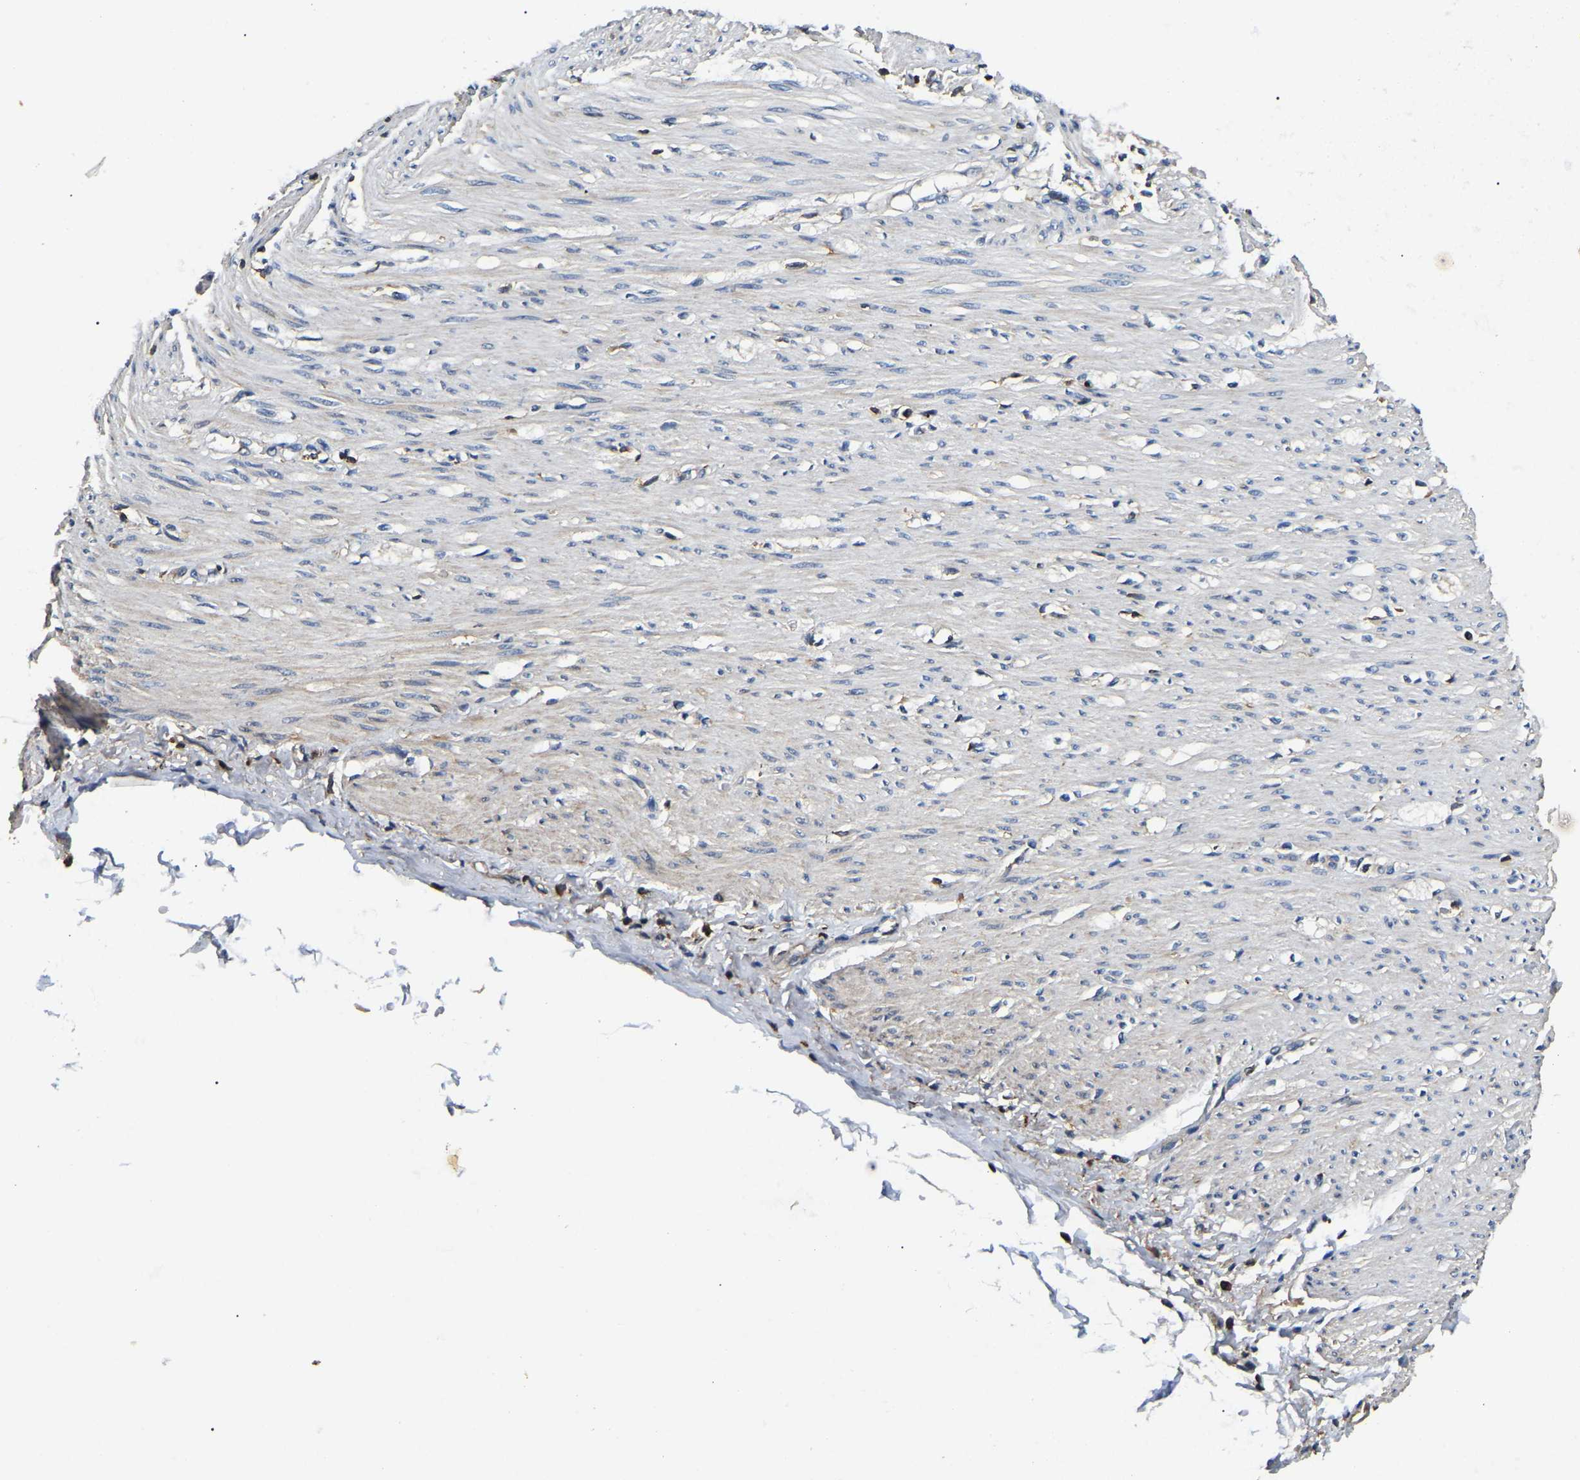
{"staining": {"intensity": "moderate", "quantity": ">75%", "location": "cytoplasmic/membranous"}, "tissue": "adipose tissue", "cell_type": "Adipocytes", "image_type": "normal", "snomed": [{"axis": "morphology", "description": "Normal tissue, NOS"}, {"axis": "morphology", "description": "Adenocarcinoma, NOS"}, {"axis": "topography", "description": "Colon"}, {"axis": "topography", "description": "Peripheral nerve tissue"}], "caption": "This is a micrograph of immunohistochemistry staining of benign adipose tissue, which shows moderate staining in the cytoplasmic/membranous of adipocytes.", "gene": "SMPD2", "patient": {"sex": "male", "age": 14}}